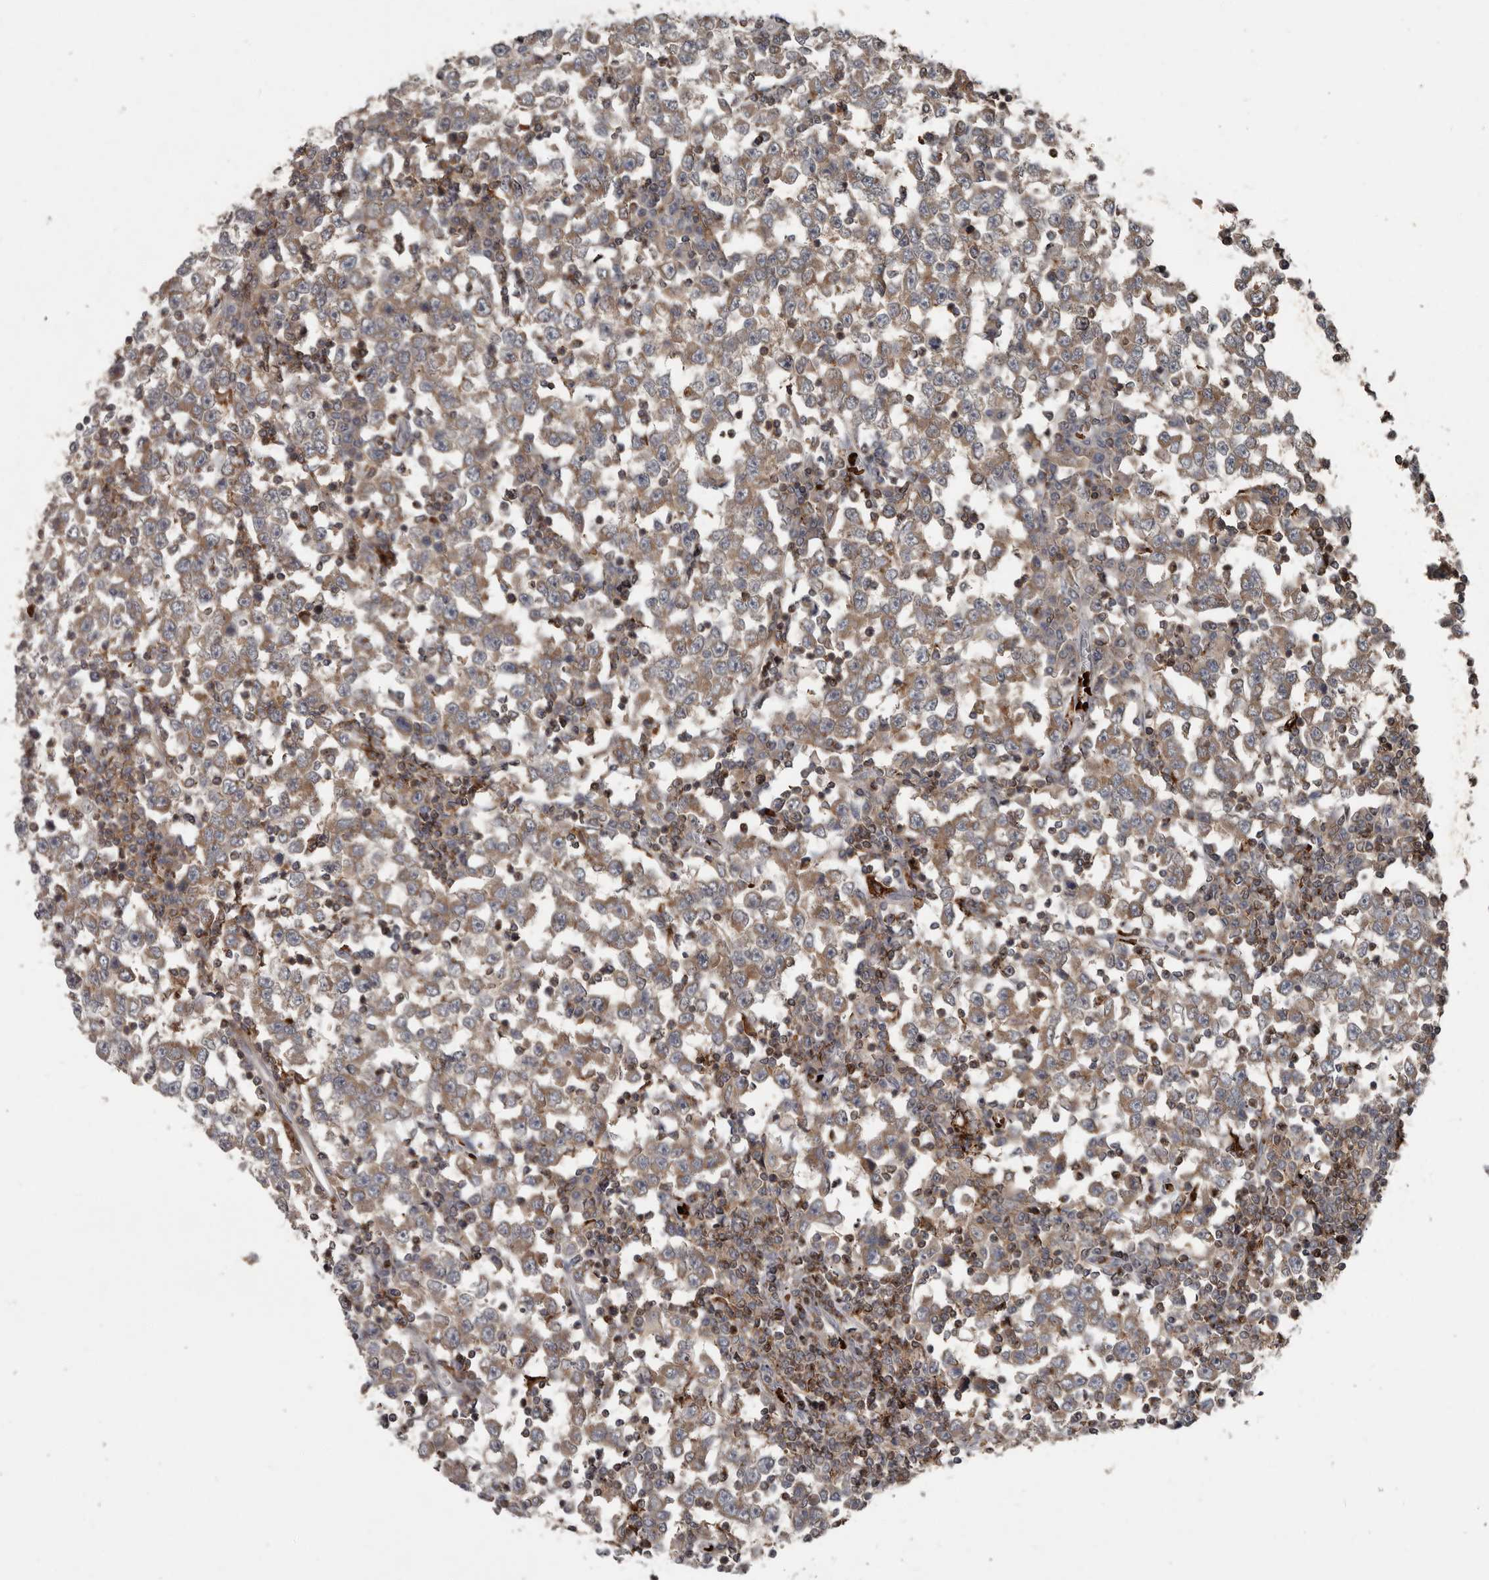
{"staining": {"intensity": "weak", "quantity": ">75%", "location": "cytoplasmic/membranous"}, "tissue": "testis cancer", "cell_type": "Tumor cells", "image_type": "cancer", "snomed": [{"axis": "morphology", "description": "Seminoma, NOS"}, {"axis": "topography", "description": "Testis"}], "caption": "Testis cancer tissue exhibits weak cytoplasmic/membranous positivity in approximately >75% of tumor cells, visualized by immunohistochemistry. The protein of interest is shown in brown color, while the nuclei are stained blue.", "gene": "FBXO31", "patient": {"sex": "male", "age": 65}}